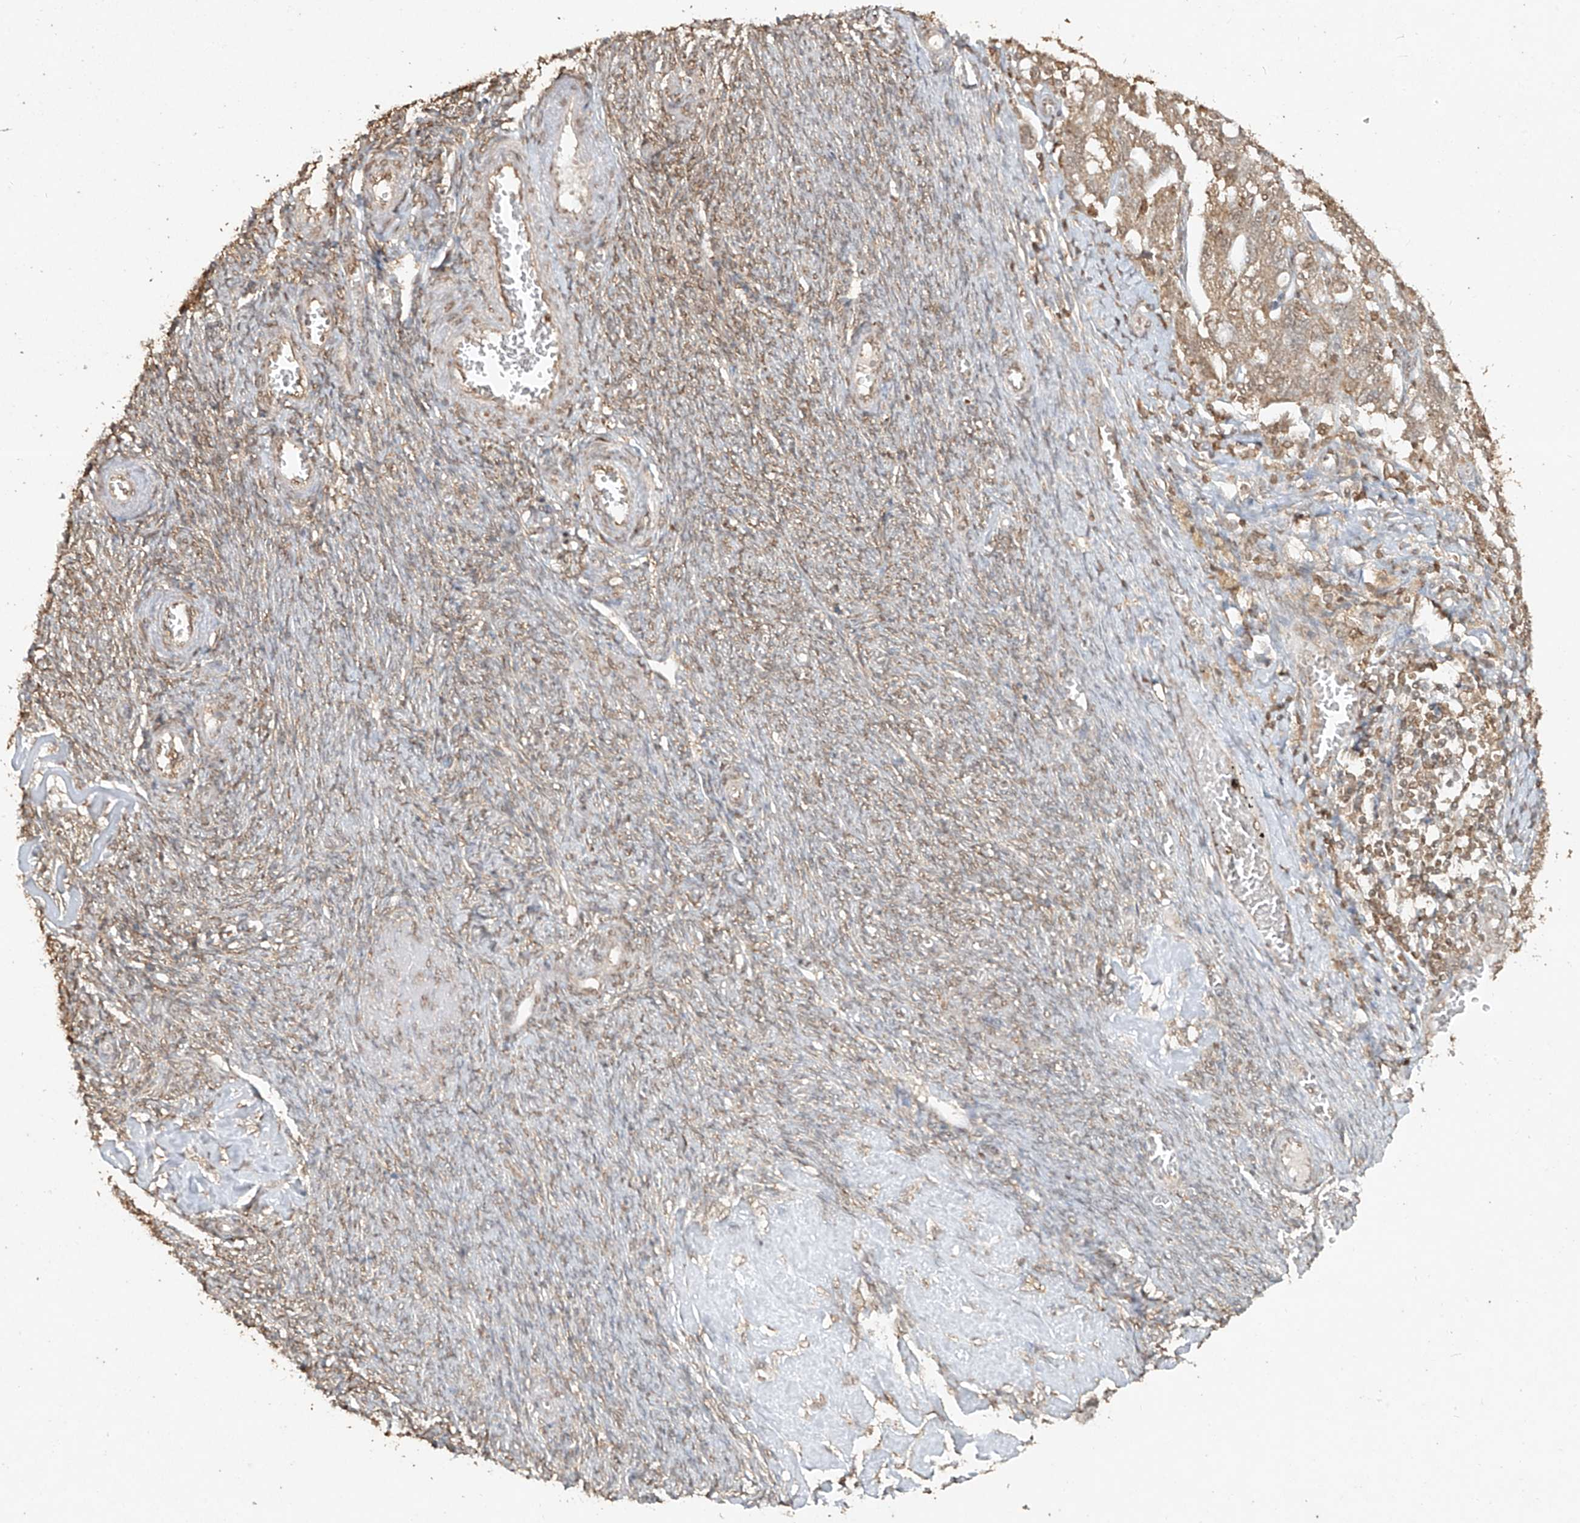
{"staining": {"intensity": "weak", "quantity": ">75%", "location": "cytoplasmic/membranous,nuclear"}, "tissue": "ovarian cancer", "cell_type": "Tumor cells", "image_type": "cancer", "snomed": [{"axis": "morphology", "description": "Carcinoma, NOS"}, {"axis": "morphology", "description": "Cystadenocarcinoma, serous, NOS"}, {"axis": "topography", "description": "Ovary"}], "caption": "DAB (3,3'-diaminobenzidine) immunohistochemical staining of human ovarian cancer shows weak cytoplasmic/membranous and nuclear protein expression in about >75% of tumor cells.", "gene": "TIGAR", "patient": {"sex": "female", "age": 69}}